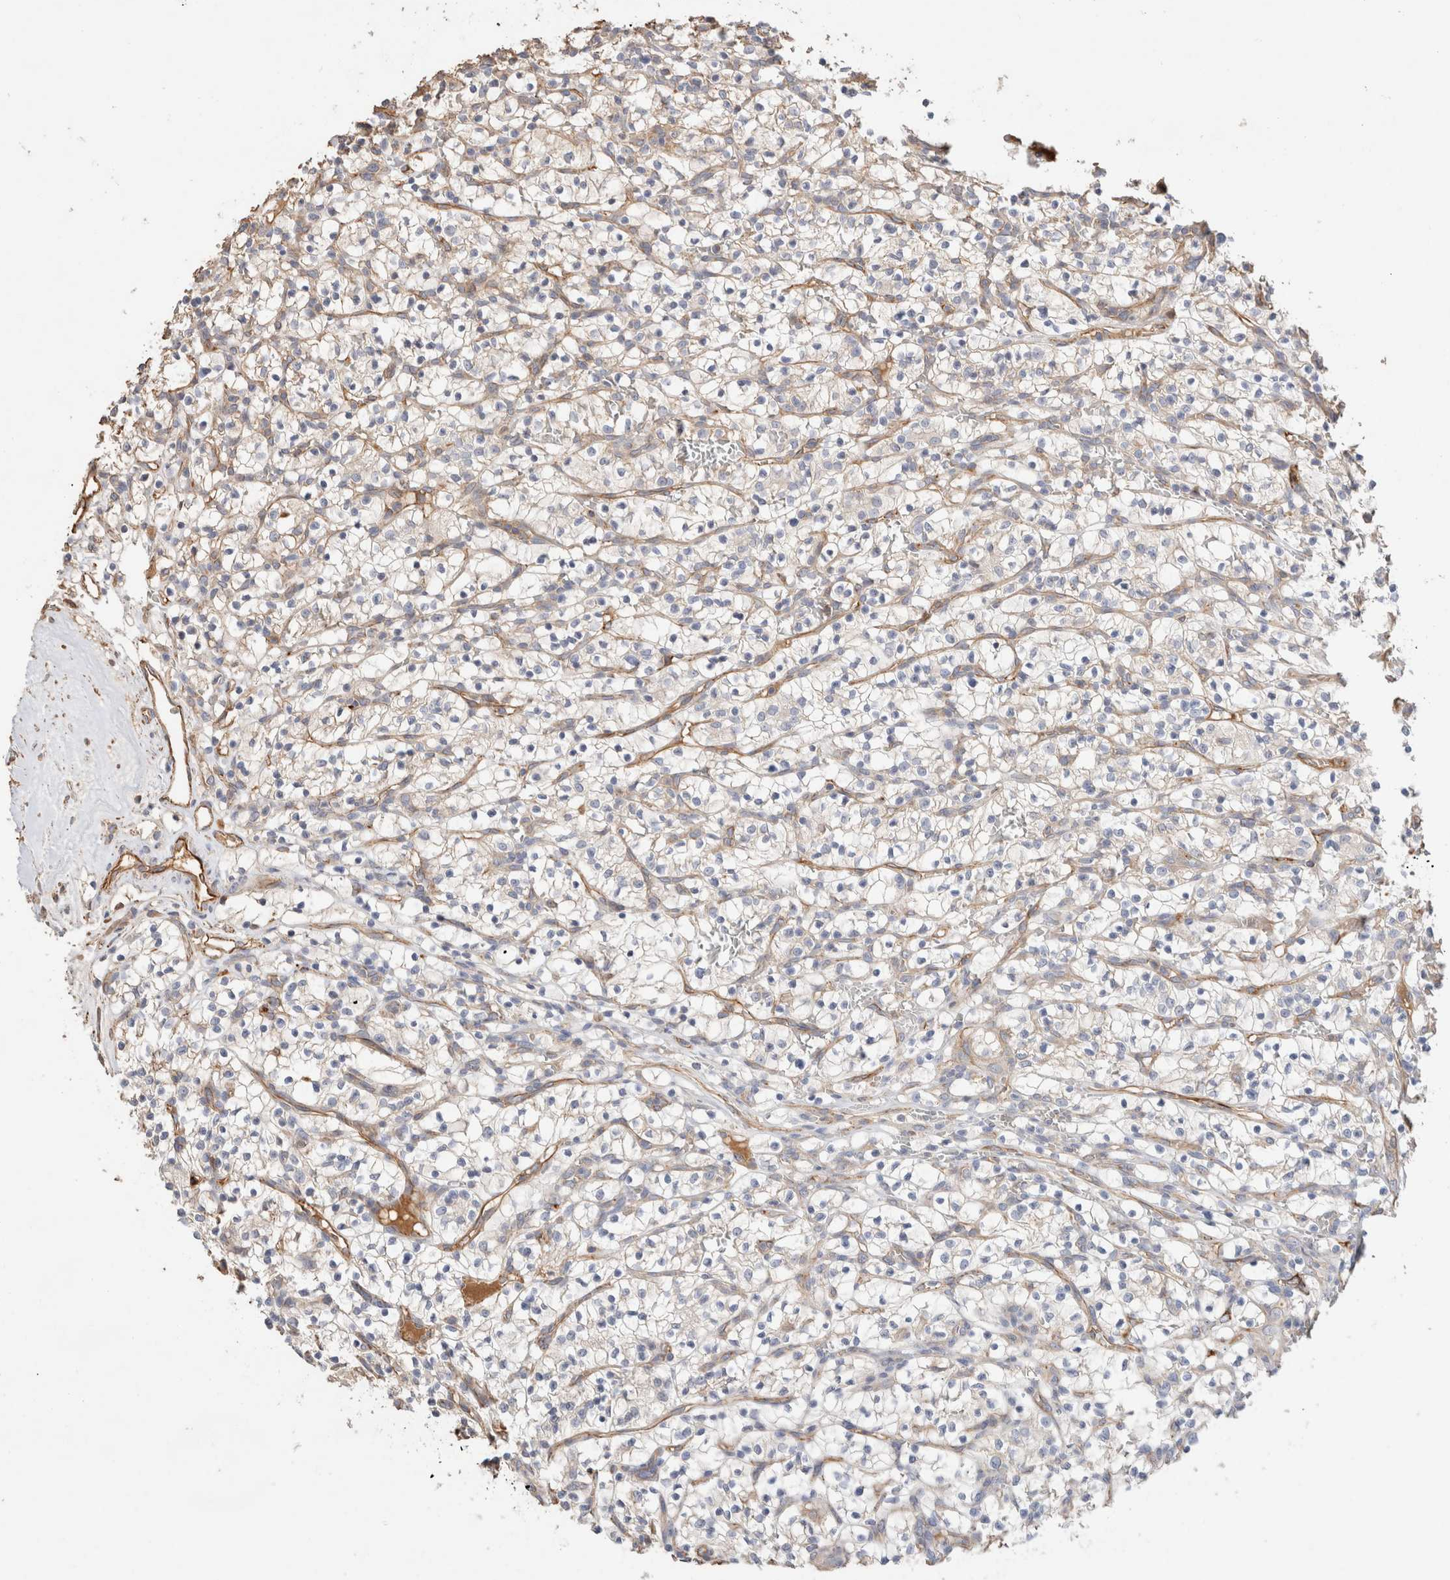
{"staining": {"intensity": "negative", "quantity": "none", "location": "none"}, "tissue": "renal cancer", "cell_type": "Tumor cells", "image_type": "cancer", "snomed": [{"axis": "morphology", "description": "Adenocarcinoma, NOS"}, {"axis": "topography", "description": "Kidney"}], "caption": "Protein analysis of renal cancer demonstrates no significant staining in tumor cells. (Immunohistochemistry, brightfield microscopy, high magnification).", "gene": "PROS1", "patient": {"sex": "female", "age": 57}}